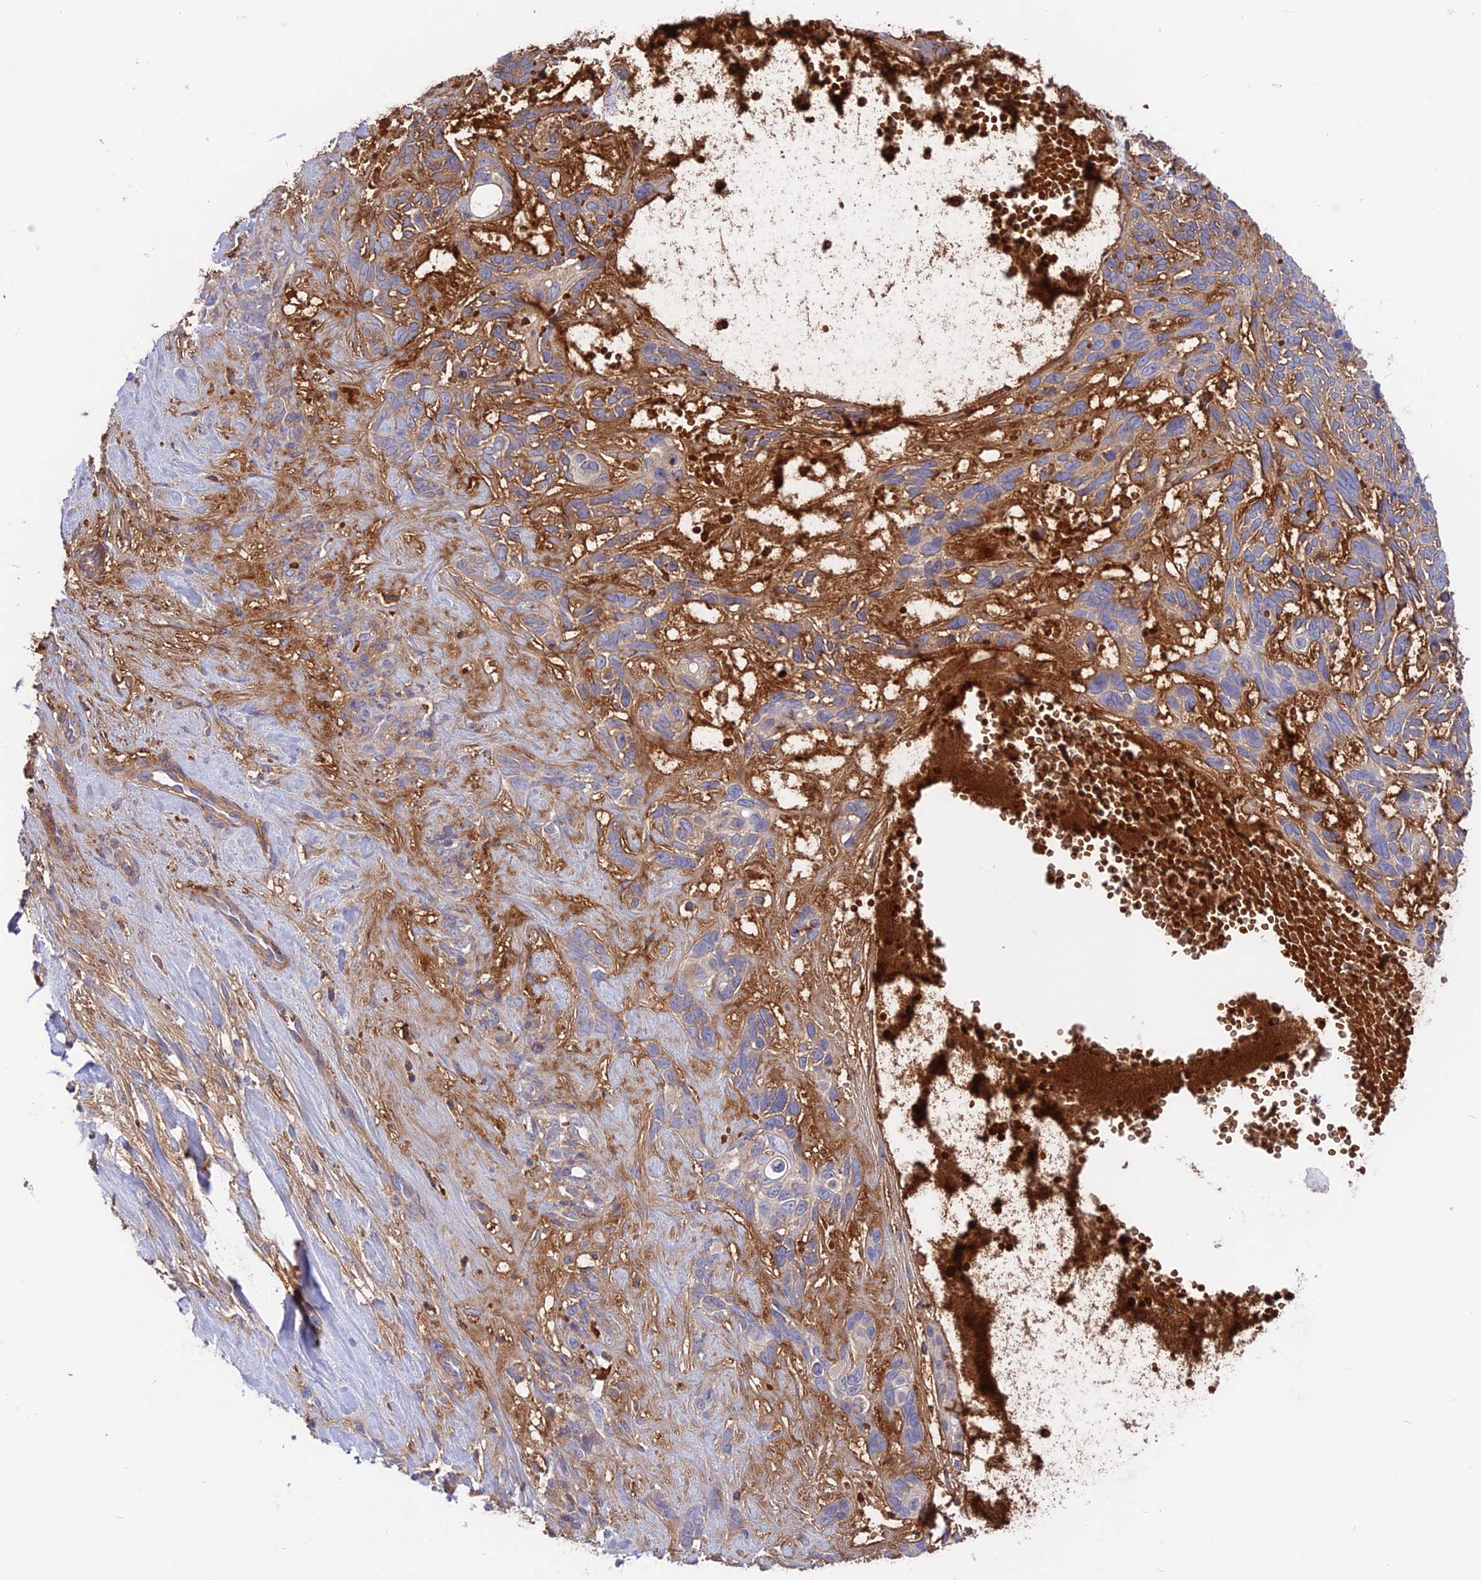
{"staining": {"intensity": "moderate", "quantity": "25%-75%", "location": "cytoplasmic/membranous"}, "tissue": "skin cancer", "cell_type": "Tumor cells", "image_type": "cancer", "snomed": [{"axis": "morphology", "description": "Basal cell carcinoma"}, {"axis": "topography", "description": "Skin"}], "caption": "A histopathology image of basal cell carcinoma (skin) stained for a protein reveals moderate cytoplasmic/membranous brown staining in tumor cells.", "gene": "CPNE7", "patient": {"sex": "male", "age": 88}}